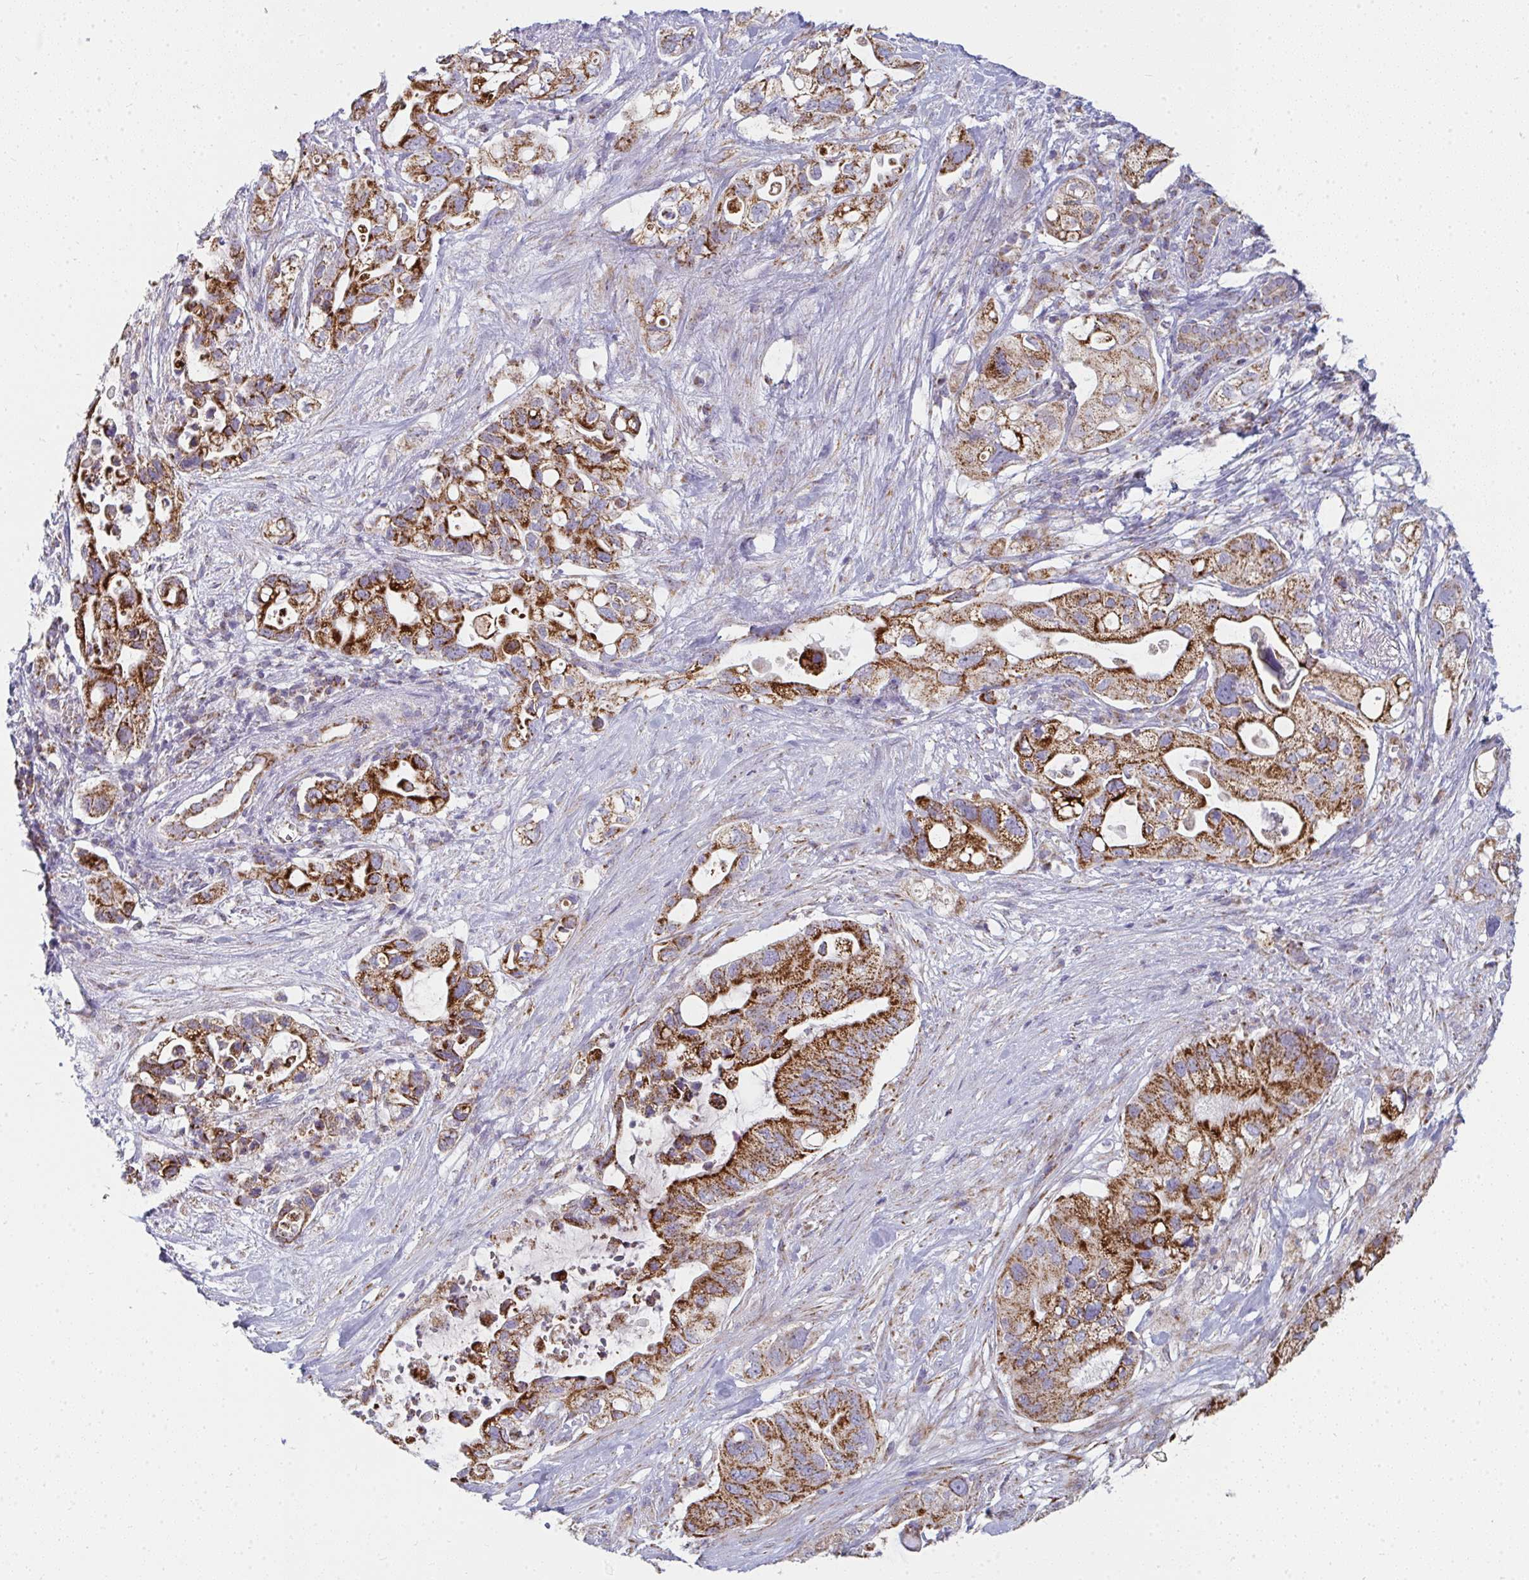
{"staining": {"intensity": "strong", "quantity": ">75%", "location": "cytoplasmic/membranous"}, "tissue": "pancreatic cancer", "cell_type": "Tumor cells", "image_type": "cancer", "snomed": [{"axis": "morphology", "description": "Adenocarcinoma, NOS"}, {"axis": "topography", "description": "Pancreas"}], "caption": "Immunohistochemical staining of adenocarcinoma (pancreatic) exhibits high levels of strong cytoplasmic/membranous positivity in approximately >75% of tumor cells. (Stains: DAB (3,3'-diaminobenzidine) in brown, nuclei in blue, Microscopy: brightfield microscopy at high magnification).", "gene": "FAHD1", "patient": {"sex": "female", "age": 72}}